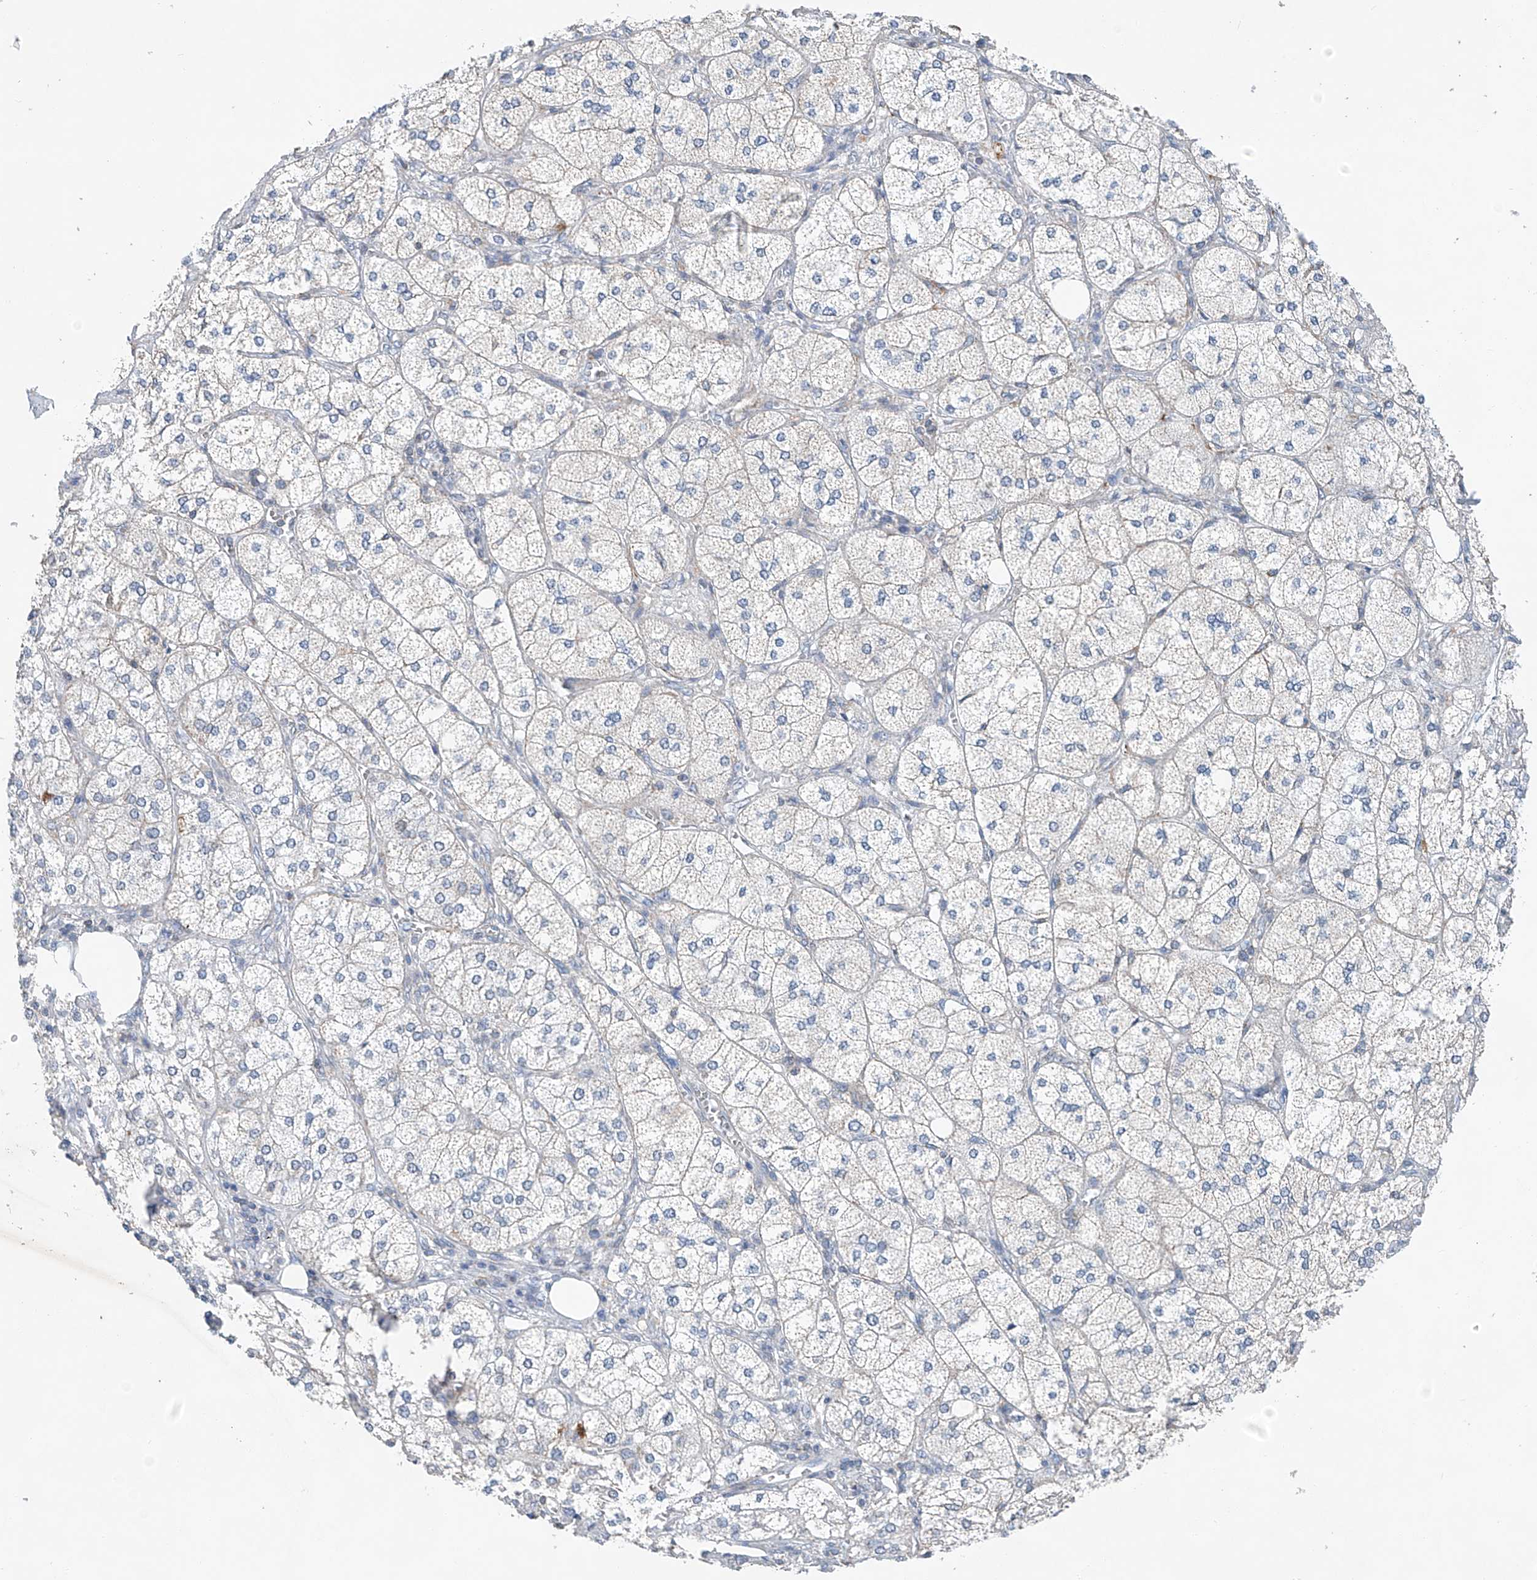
{"staining": {"intensity": "moderate", "quantity": "<25%", "location": "cytoplasmic/membranous"}, "tissue": "adrenal gland", "cell_type": "Glandular cells", "image_type": "normal", "snomed": [{"axis": "morphology", "description": "Normal tissue, NOS"}, {"axis": "topography", "description": "Adrenal gland"}], "caption": "Immunohistochemistry (DAB) staining of normal human adrenal gland reveals moderate cytoplasmic/membranous protein expression in approximately <25% of glandular cells.", "gene": "KLF15", "patient": {"sex": "female", "age": 61}}